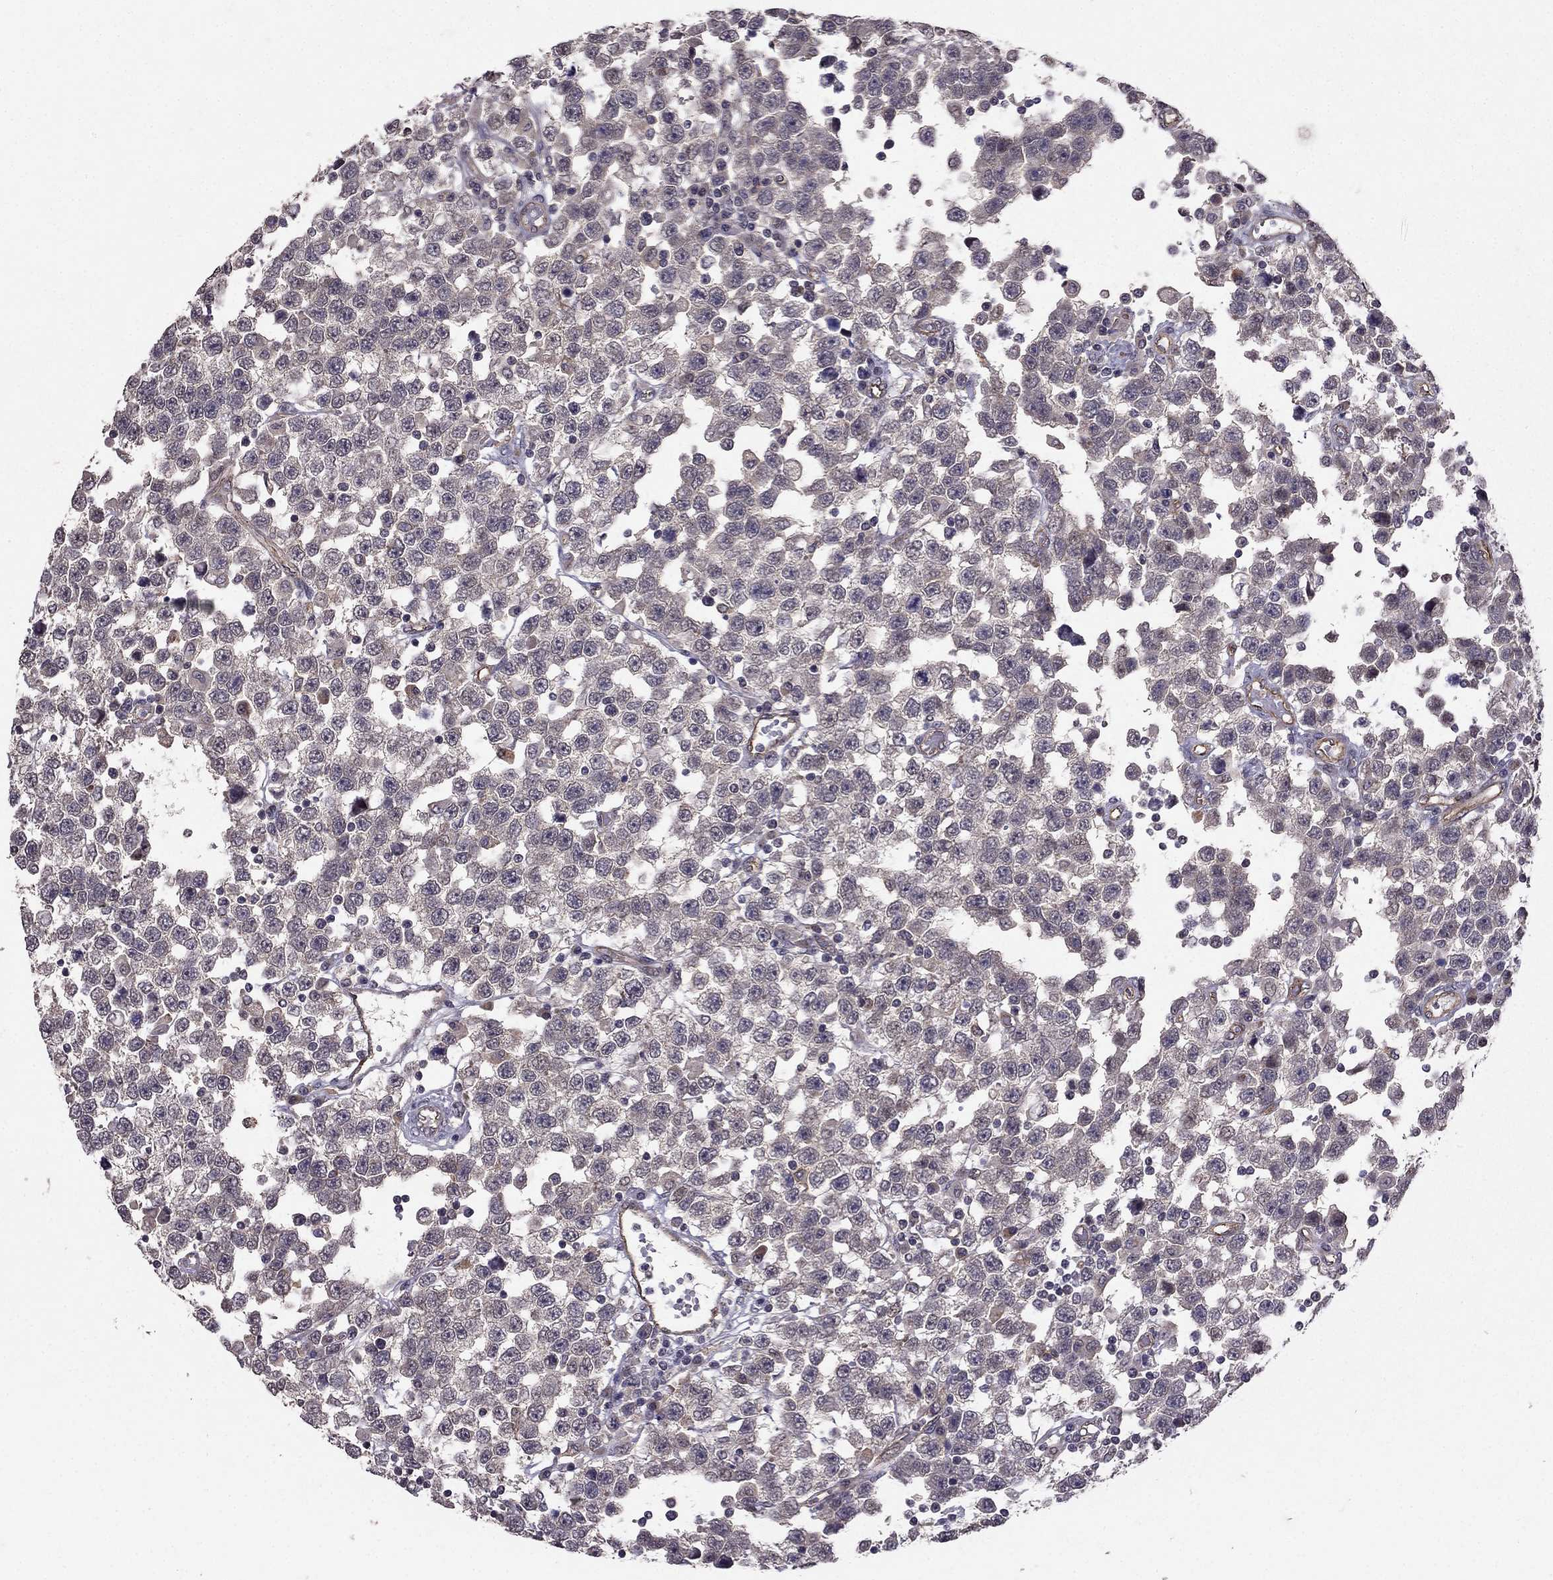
{"staining": {"intensity": "negative", "quantity": "none", "location": "none"}, "tissue": "testis cancer", "cell_type": "Tumor cells", "image_type": "cancer", "snomed": [{"axis": "morphology", "description": "Seminoma, NOS"}, {"axis": "topography", "description": "Testis"}], "caption": "High magnification brightfield microscopy of seminoma (testis) stained with DAB (brown) and counterstained with hematoxylin (blue): tumor cells show no significant staining.", "gene": "RASIP1", "patient": {"sex": "male", "age": 34}}